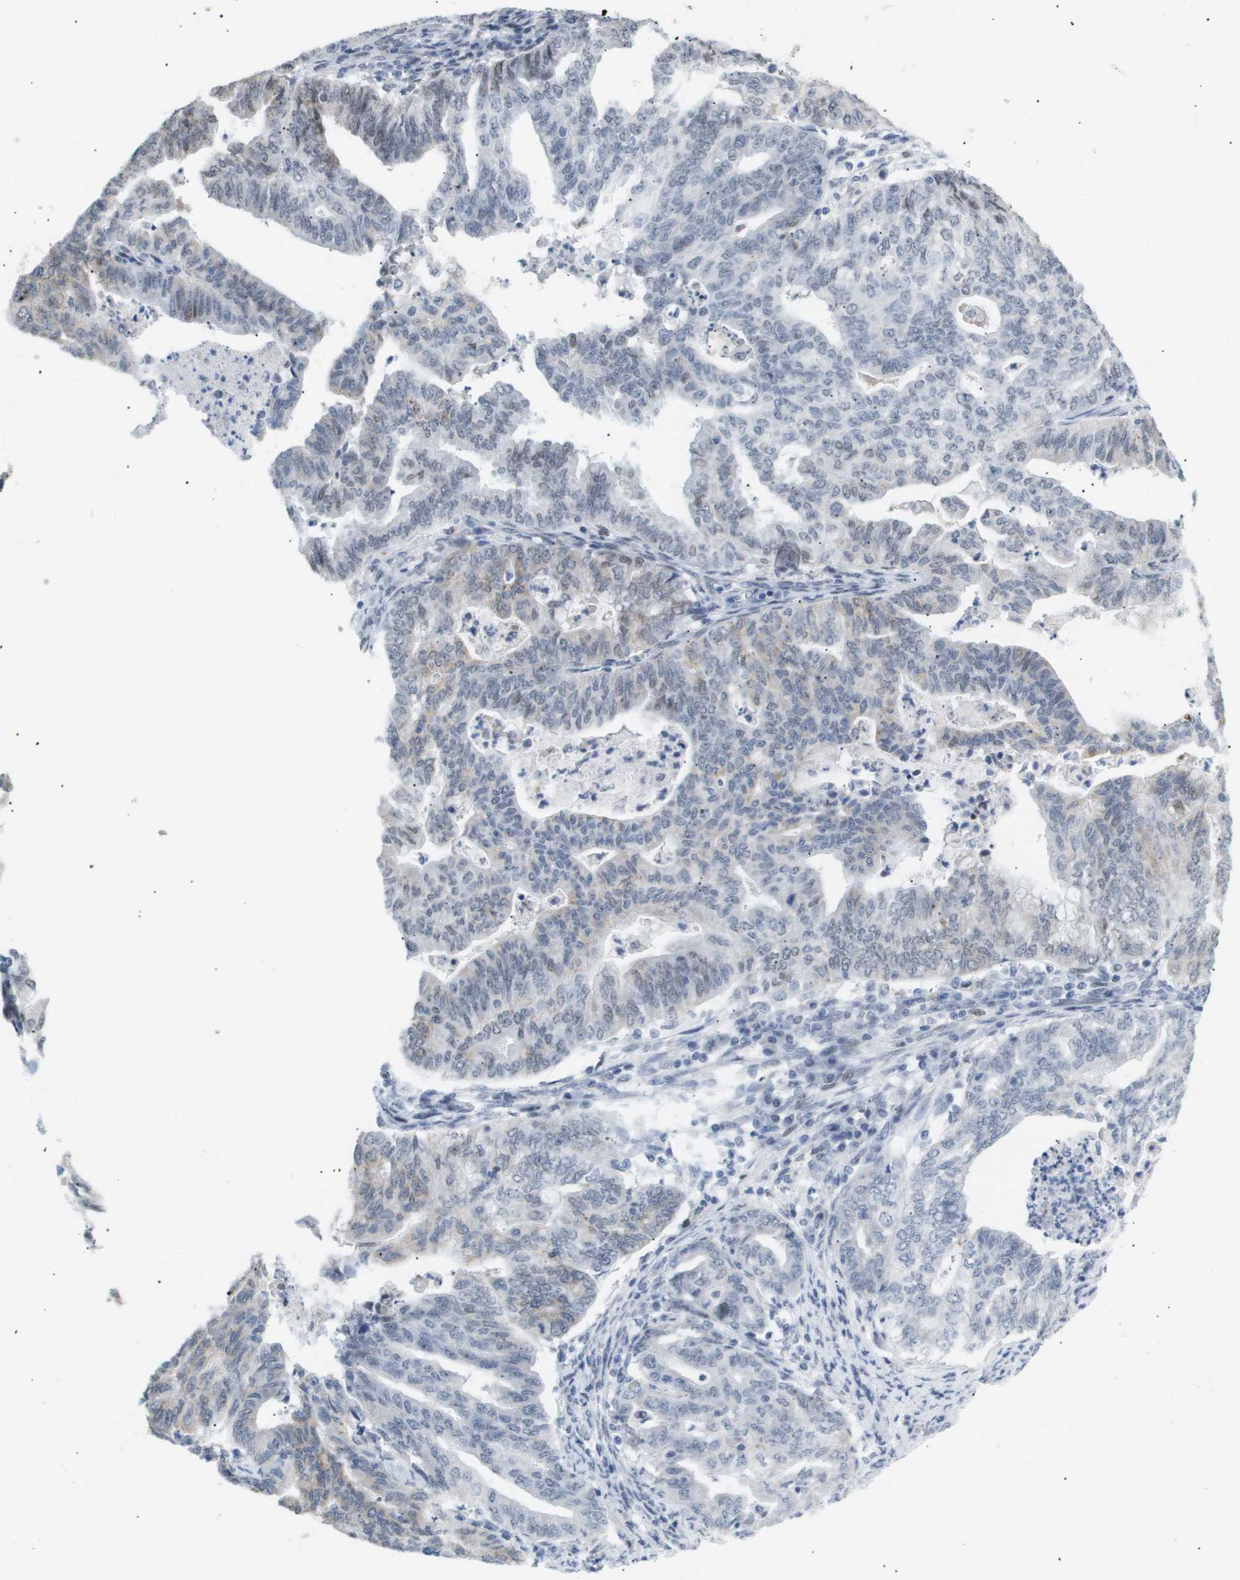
{"staining": {"intensity": "weak", "quantity": "<25%", "location": "cytoplasmic/membranous"}, "tissue": "endometrial cancer", "cell_type": "Tumor cells", "image_type": "cancer", "snomed": [{"axis": "morphology", "description": "Adenocarcinoma, NOS"}, {"axis": "topography", "description": "Endometrium"}], "caption": "Immunohistochemistry (IHC) photomicrograph of neoplastic tissue: endometrial cancer (adenocarcinoma) stained with DAB reveals no significant protein staining in tumor cells.", "gene": "PPARD", "patient": {"sex": "female", "age": 79}}